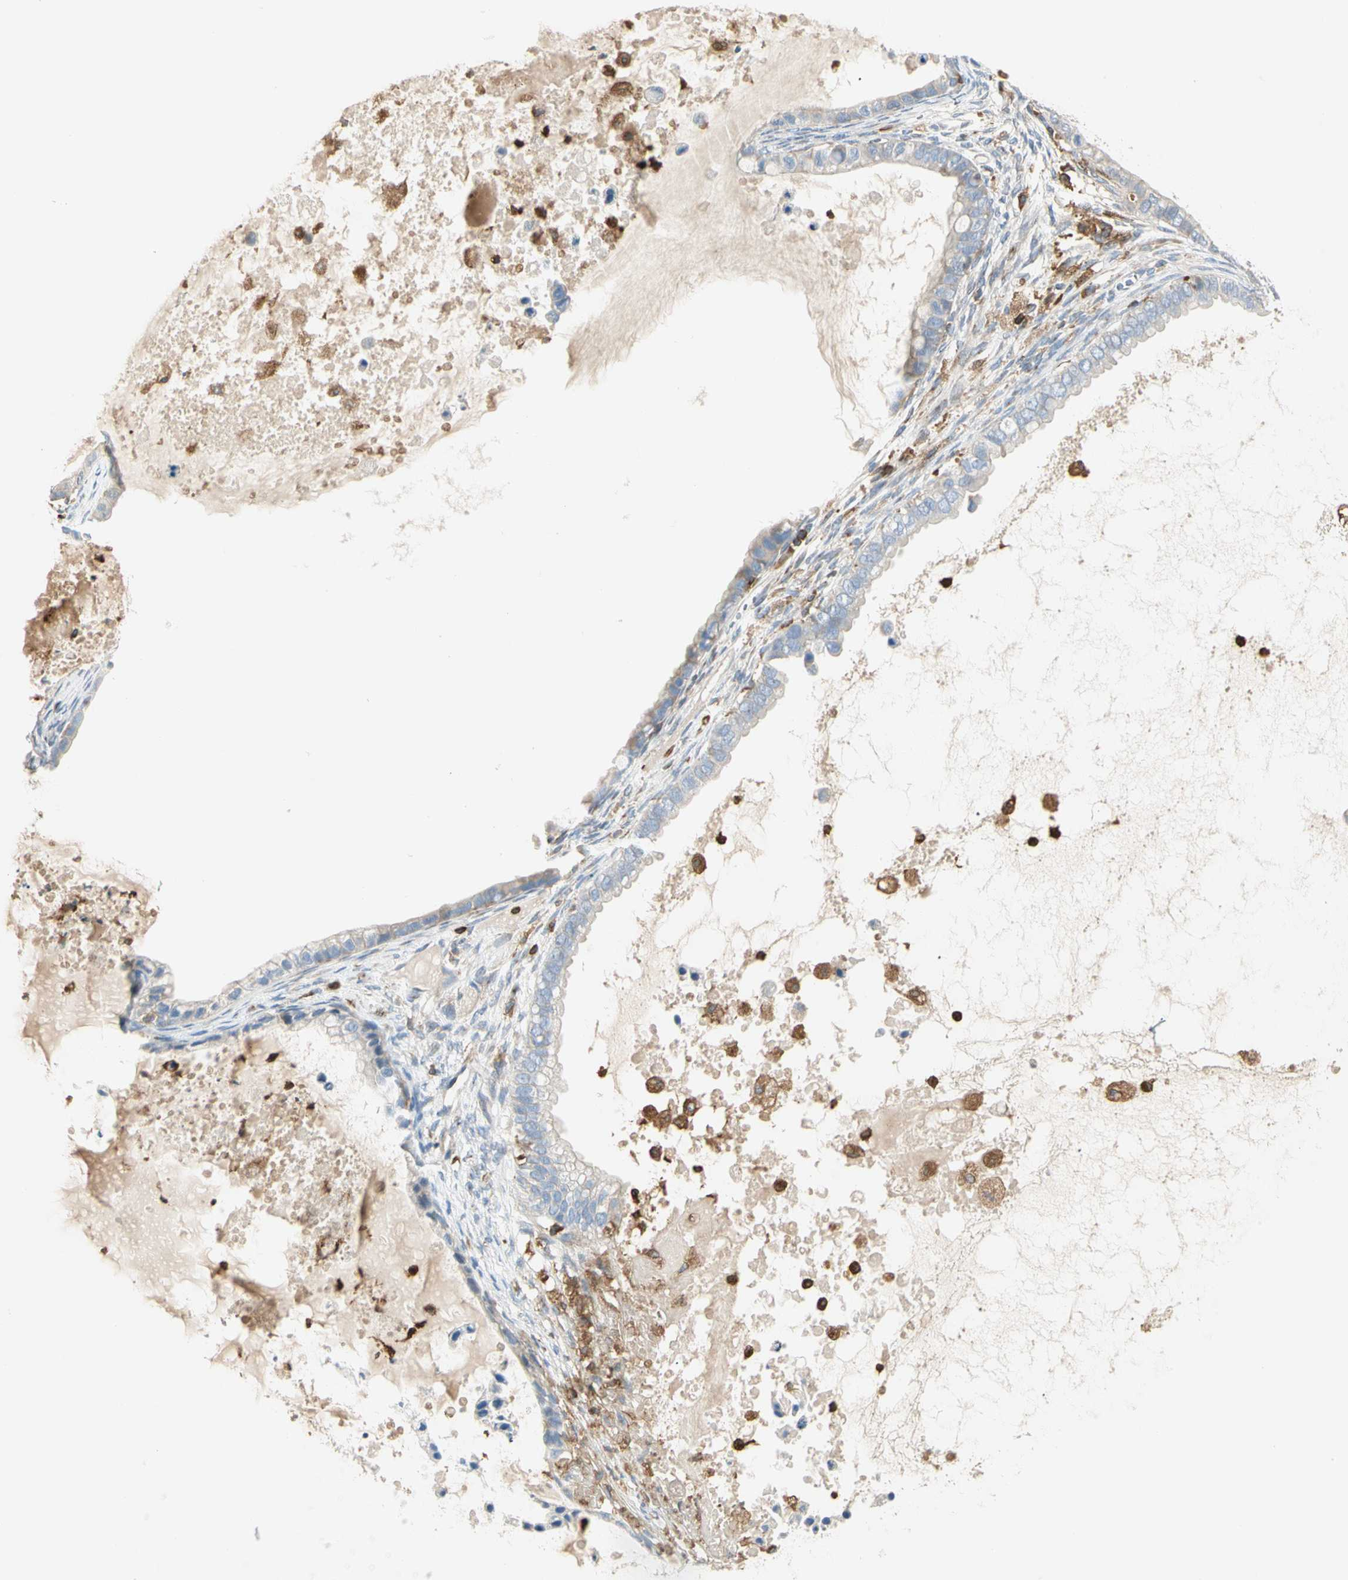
{"staining": {"intensity": "weak", "quantity": "<25%", "location": "cytoplasmic/membranous"}, "tissue": "ovarian cancer", "cell_type": "Tumor cells", "image_type": "cancer", "snomed": [{"axis": "morphology", "description": "Cystadenocarcinoma, mucinous, NOS"}, {"axis": "topography", "description": "Ovary"}], "caption": "Tumor cells show no significant protein staining in ovarian cancer.", "gene": "FMNL1", "patient": {"sex": "female", "age": 80}}